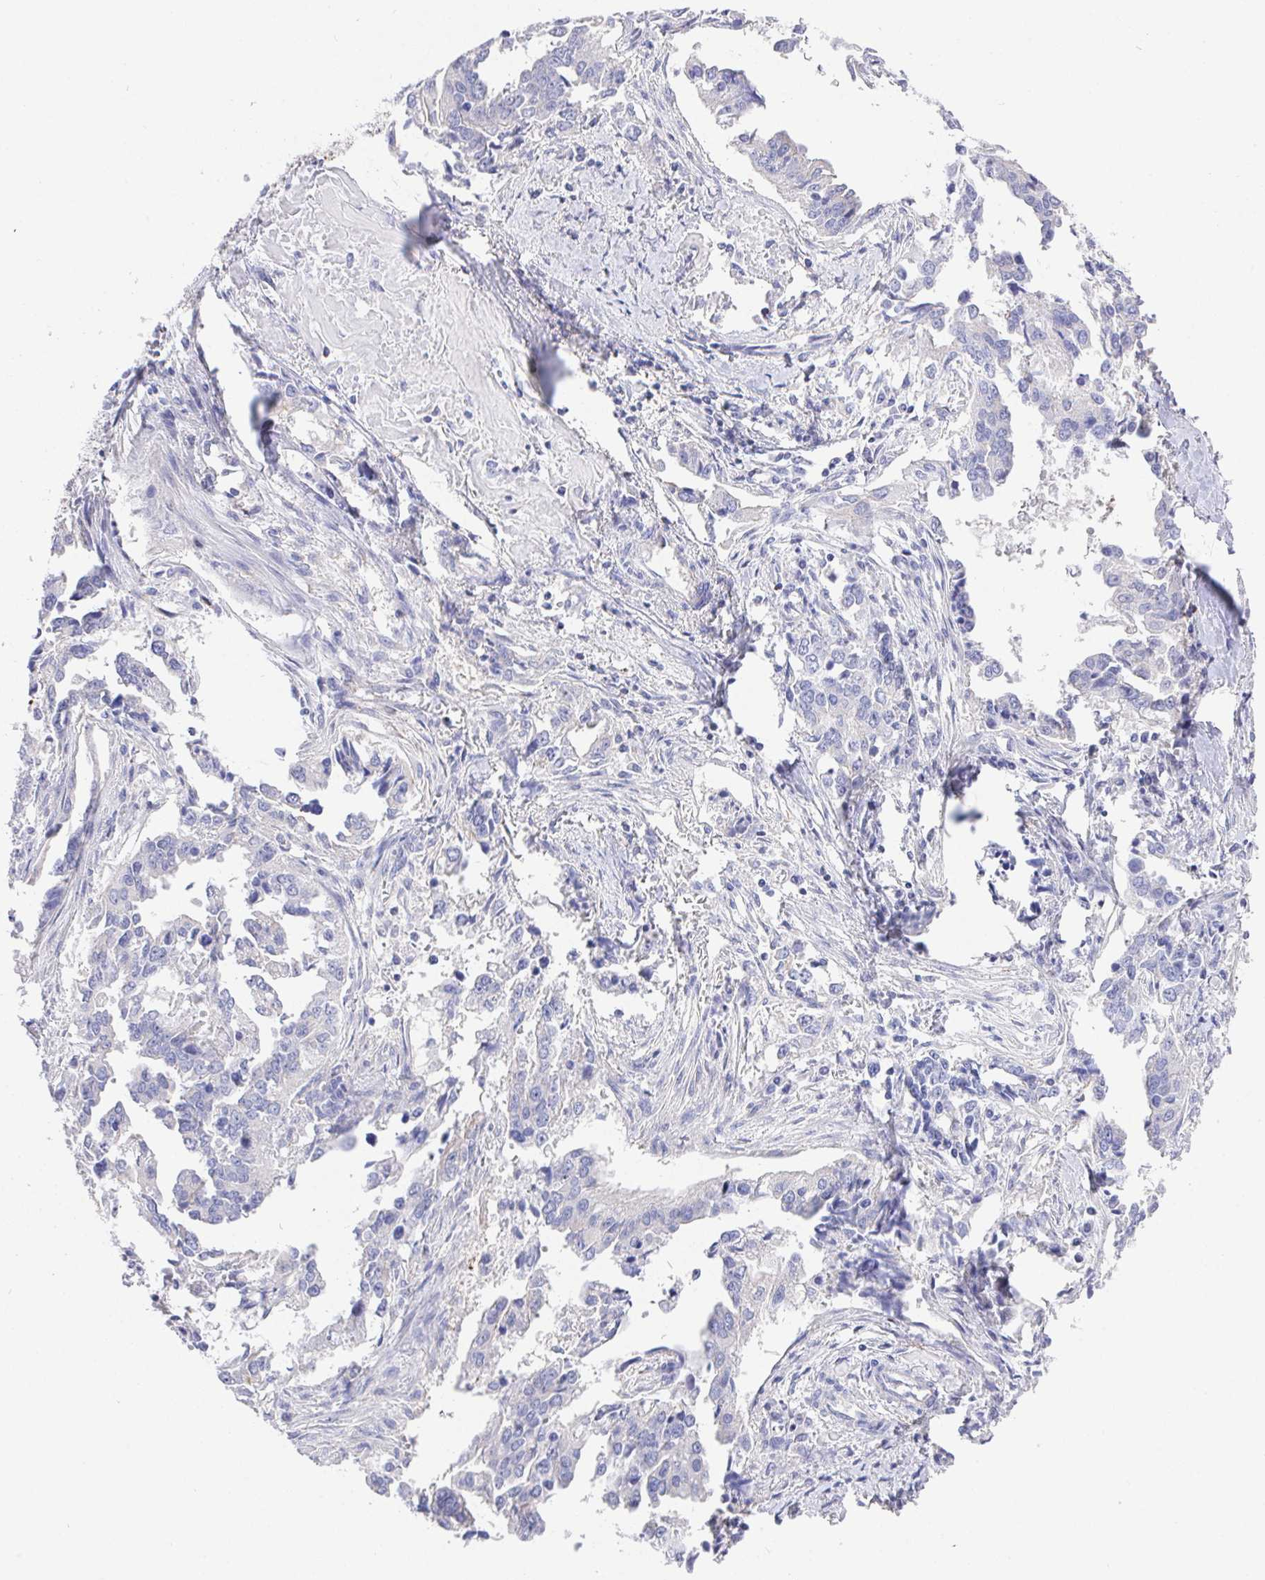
{"staining": {"intensity": "negative", "quantity": "none", "location": "none"}, "tissue": "ovarian cancer", "cell_type": "Tumor cells", "image_type": "cancer", "snomed": [{"axis": "morphology", "description": "Cystadenocarcinoma, serous, NOS"}, {"axis": "topography", "description": "Ovary"}], "caption": "Immunohistochemistry (IHC) of human ovarian serous cystadenocarcinoma exhibits no staining in tumor cells. (DAB immunohistochemistry, high magnification).", "gene": "PRG3", "patient": {"sex": "female", "age": 75}}